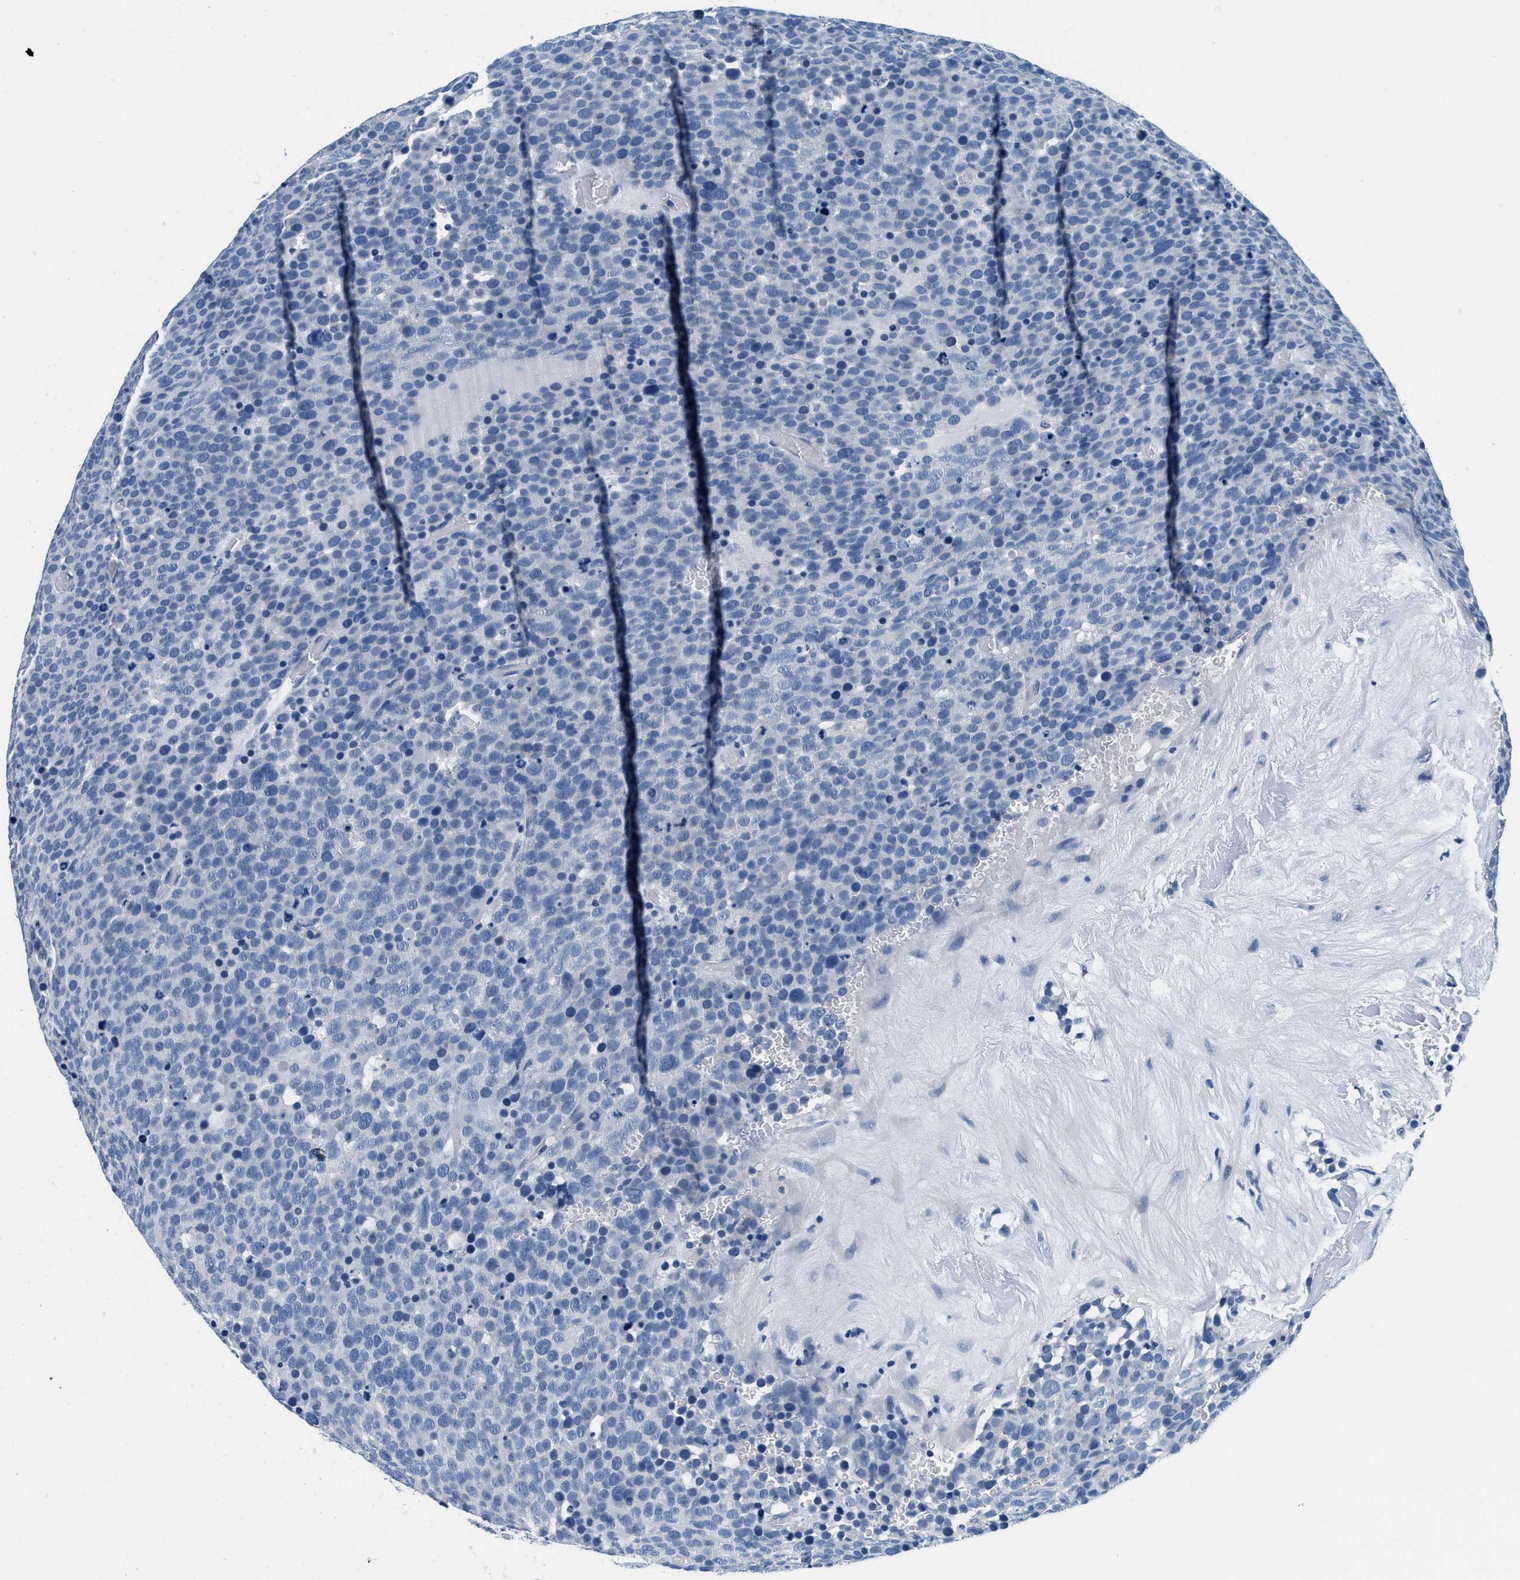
{"staining": {"intensity": "negative", "quantity": "none", "location": "none"}, "tissue": "testis cancer", "cell_type": "Tumor cells", "image_type": "cancer", "snomed": [{"axis": "morphology", "description": "Seminoma, NOS"}, {"axis": "topography", "description": "Testis"}], "caption": "High magnification brightfield microscopy of testis seminoma stained with DAB (3,3'-diaminobenzidine) (brown) and counterstained with hematoxylin (blue): tumor cells show no significant expression.", "gene": "GSTM3", "patient": {"sex": "male", "age": 71}}